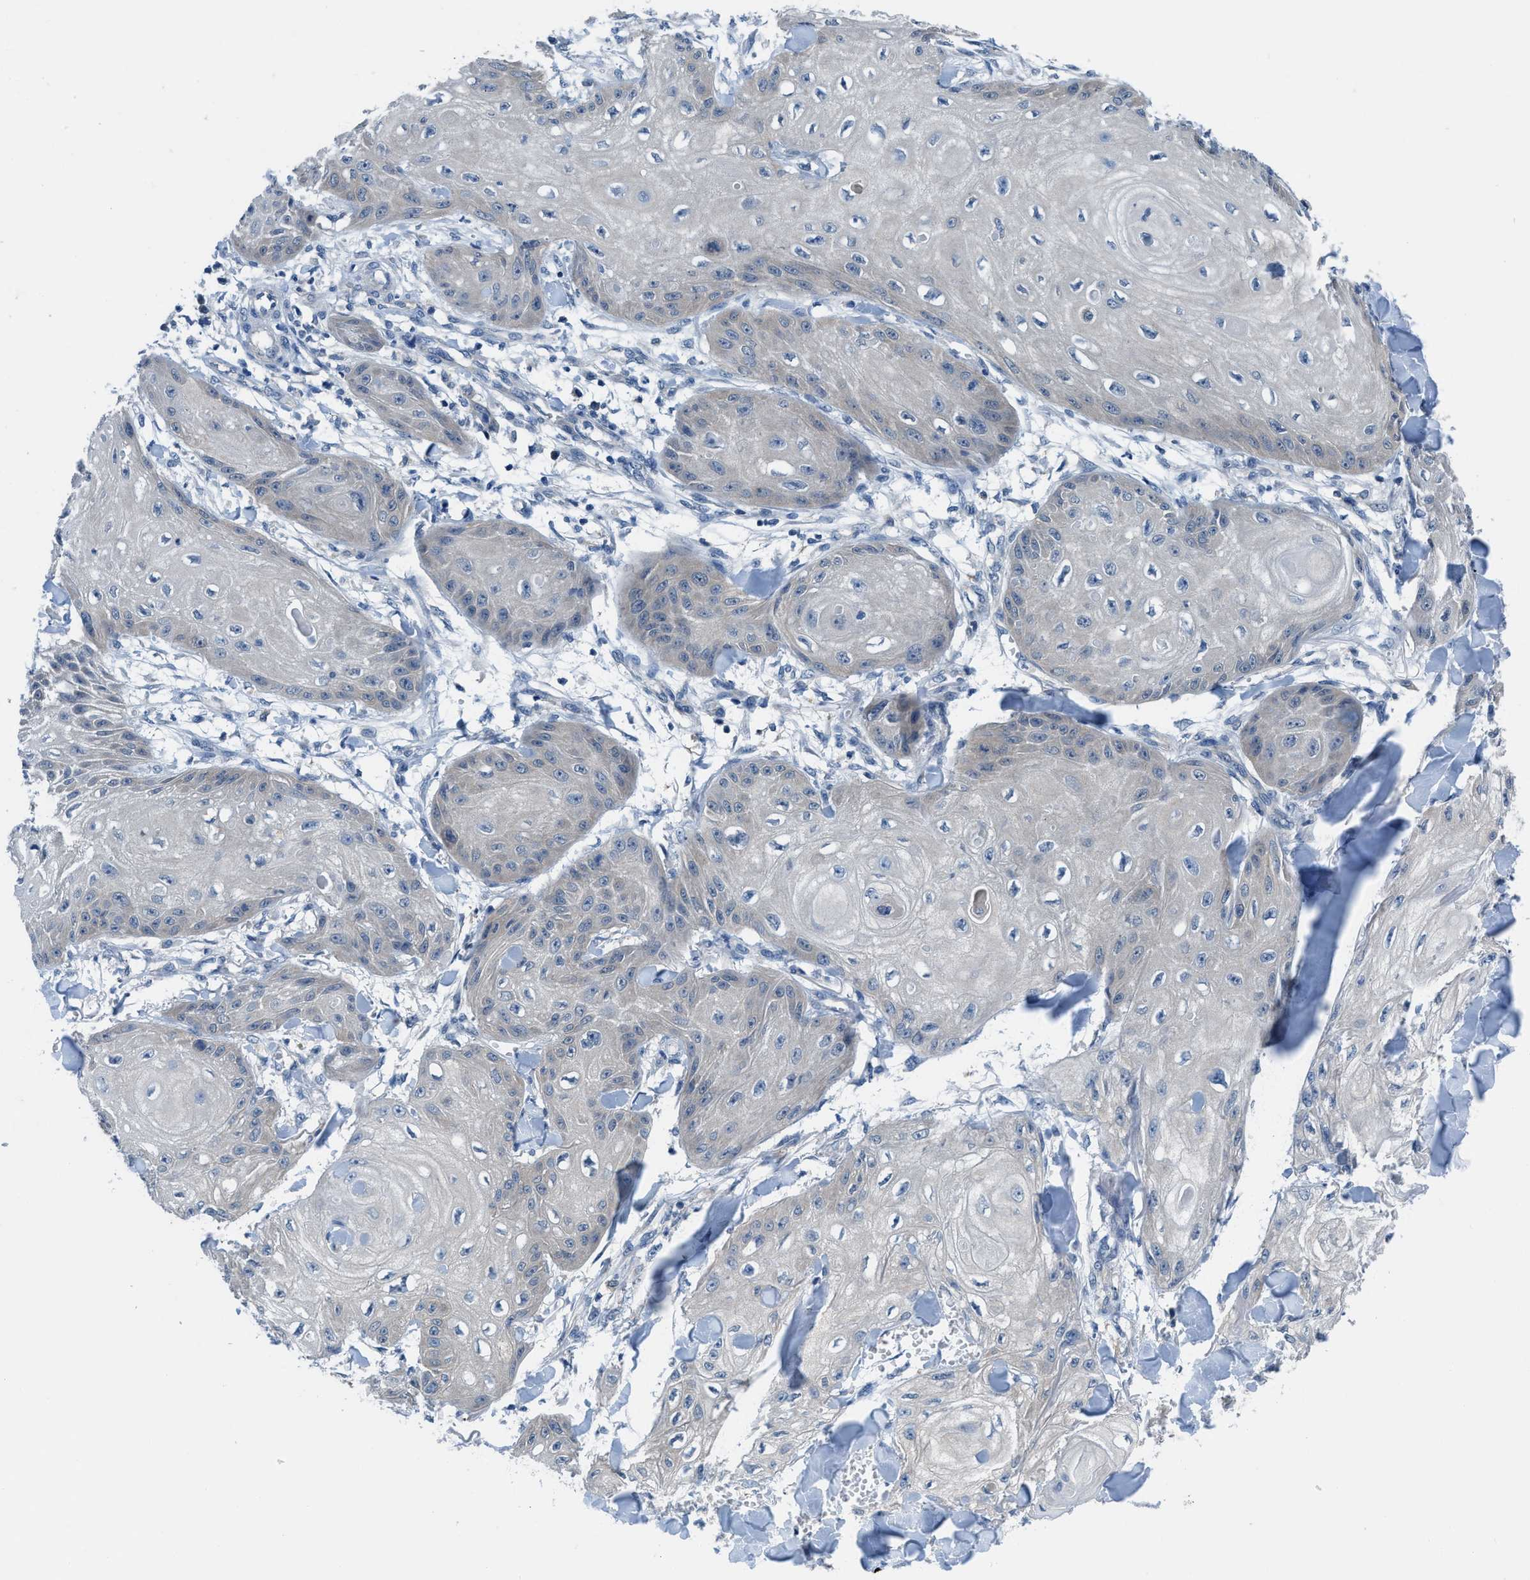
{"staining": {"intensity": "negative", "quantity": "none", "location": "none"}, "tissue": "skin cancer", "cell_type": "Tumor cells", "image_type": "cancer", "snomed": [{"axis": "morphology", "description": "Squamous cell carcinoma, NOS"}, {"axis": "topography", "description": "Skin"}], "caption": "Histopathology image shows no significant protein positivity in tumor cells of skin squamous cell carcinoma.", "gene": "NUDT5", "patient": {"sex": "male", "age": 74}}